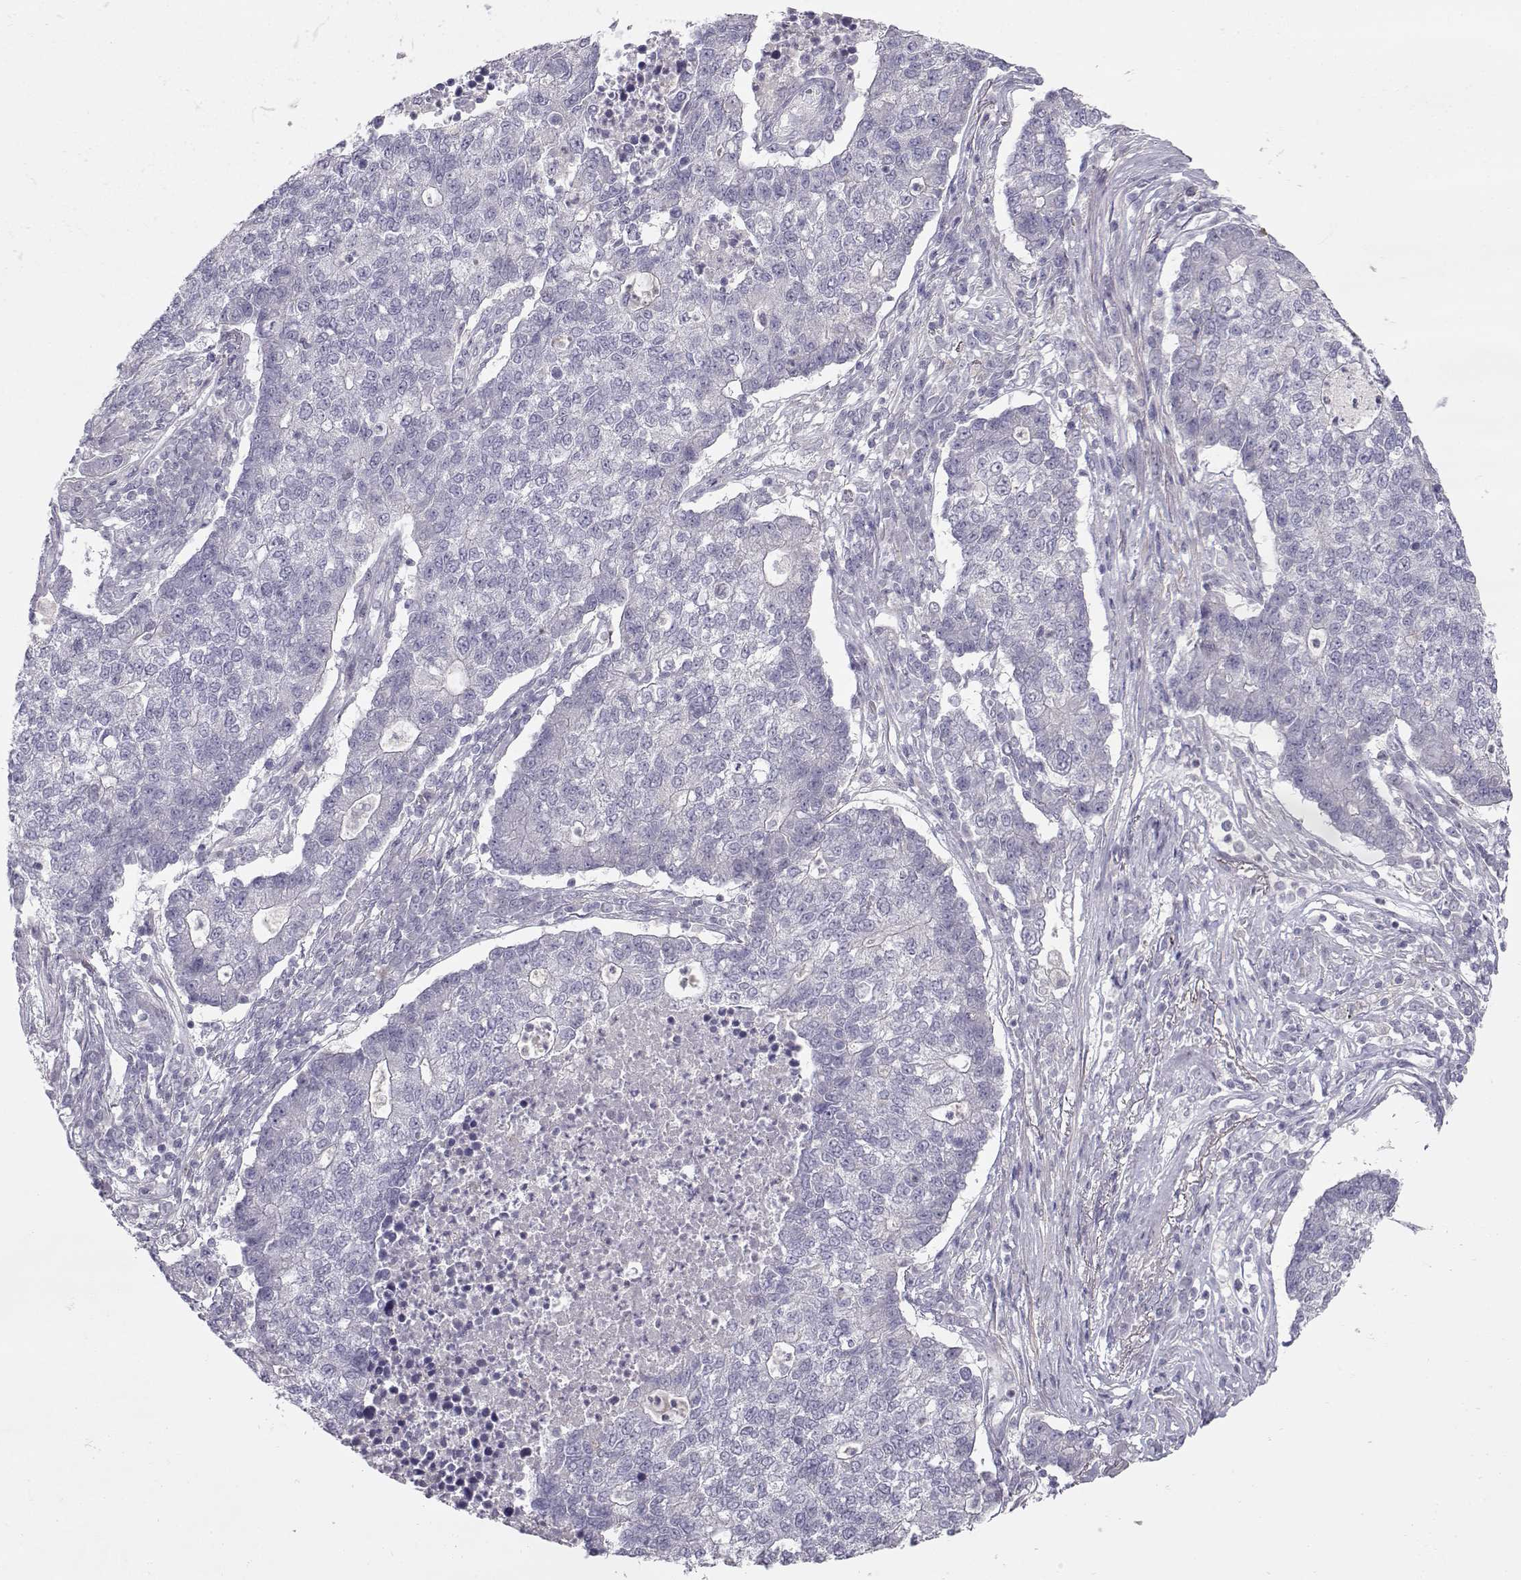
{"staining": {"intensity": "negative", "quantity": "none", "location": "none"}, "tissue": "lung cancer", "cell_type": "Tumor cells", "image_type": "cancer", "snomed": [{"axis": "morphology", "description": "Adenocarcinoma, NOS"}, {"axis": "topography", "description": "Lung"}], "caption": "IHC of human lung adenocarcinoma shows no positivity in tumor cells. Nuclei are stained in blue.", "gene": "GRK1", "patient": {"sex": "male", "age": 57}}